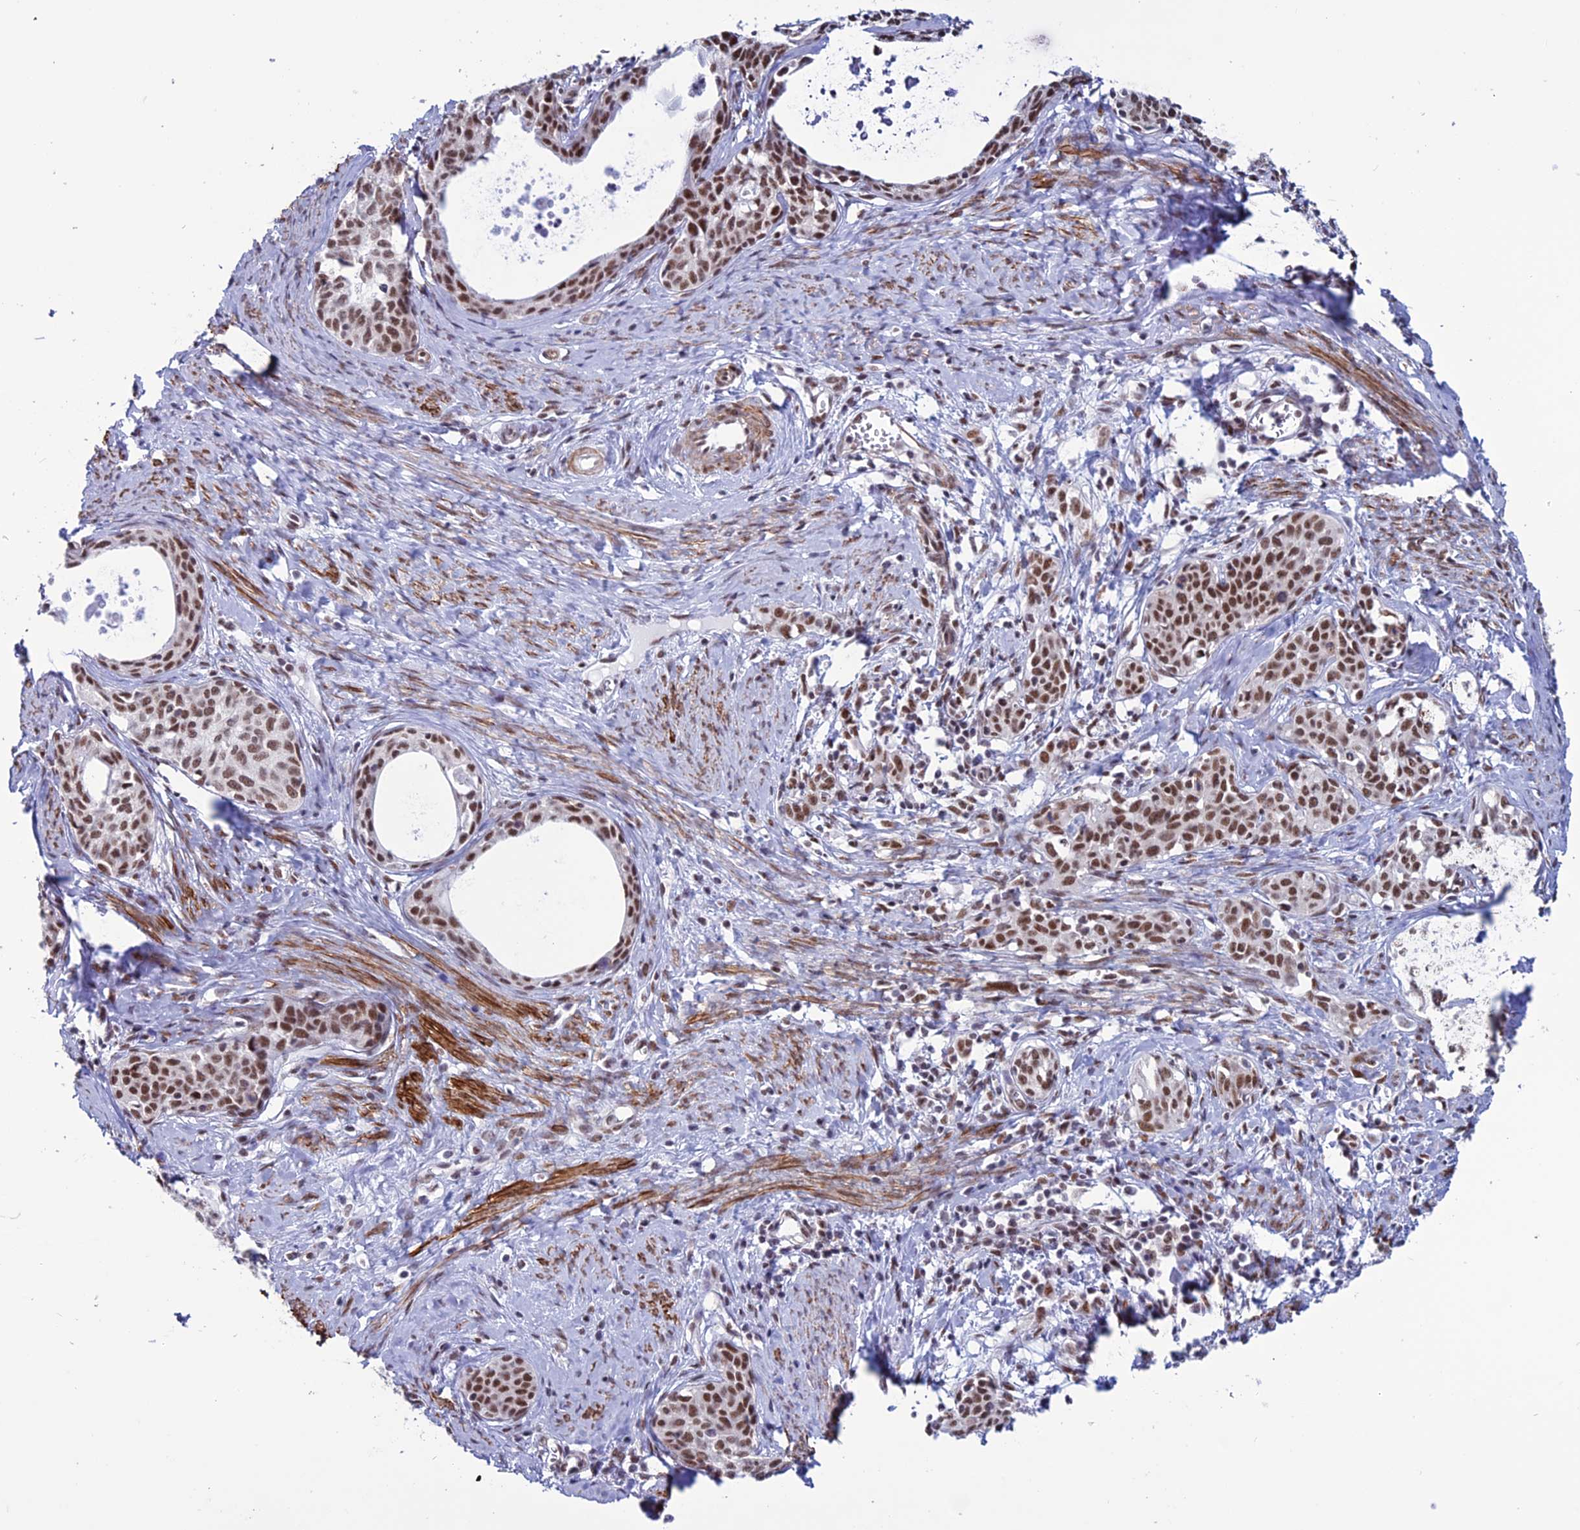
{"staining": {"intensity": "moderate", "quantity": ">75%", "location": "nuclear"}, "tissue": "cervical cancer", "cell_type": "Tumor cells", "image_type": "cancer", "snomed": [{"axis": "morphology", "description": "Squamous cell carcinoma, NOS"}, {"axis": "topography", "description": "Cervix"}], "caption": "About >75% of tumor cells in human cervical squamous cell carcinoma demonstrate moderate nuclear protein positivity as visualized by brown immunohistochemical staining.", "gene": "U2AF1", "patient": {"sex": "female", "age": 52}}